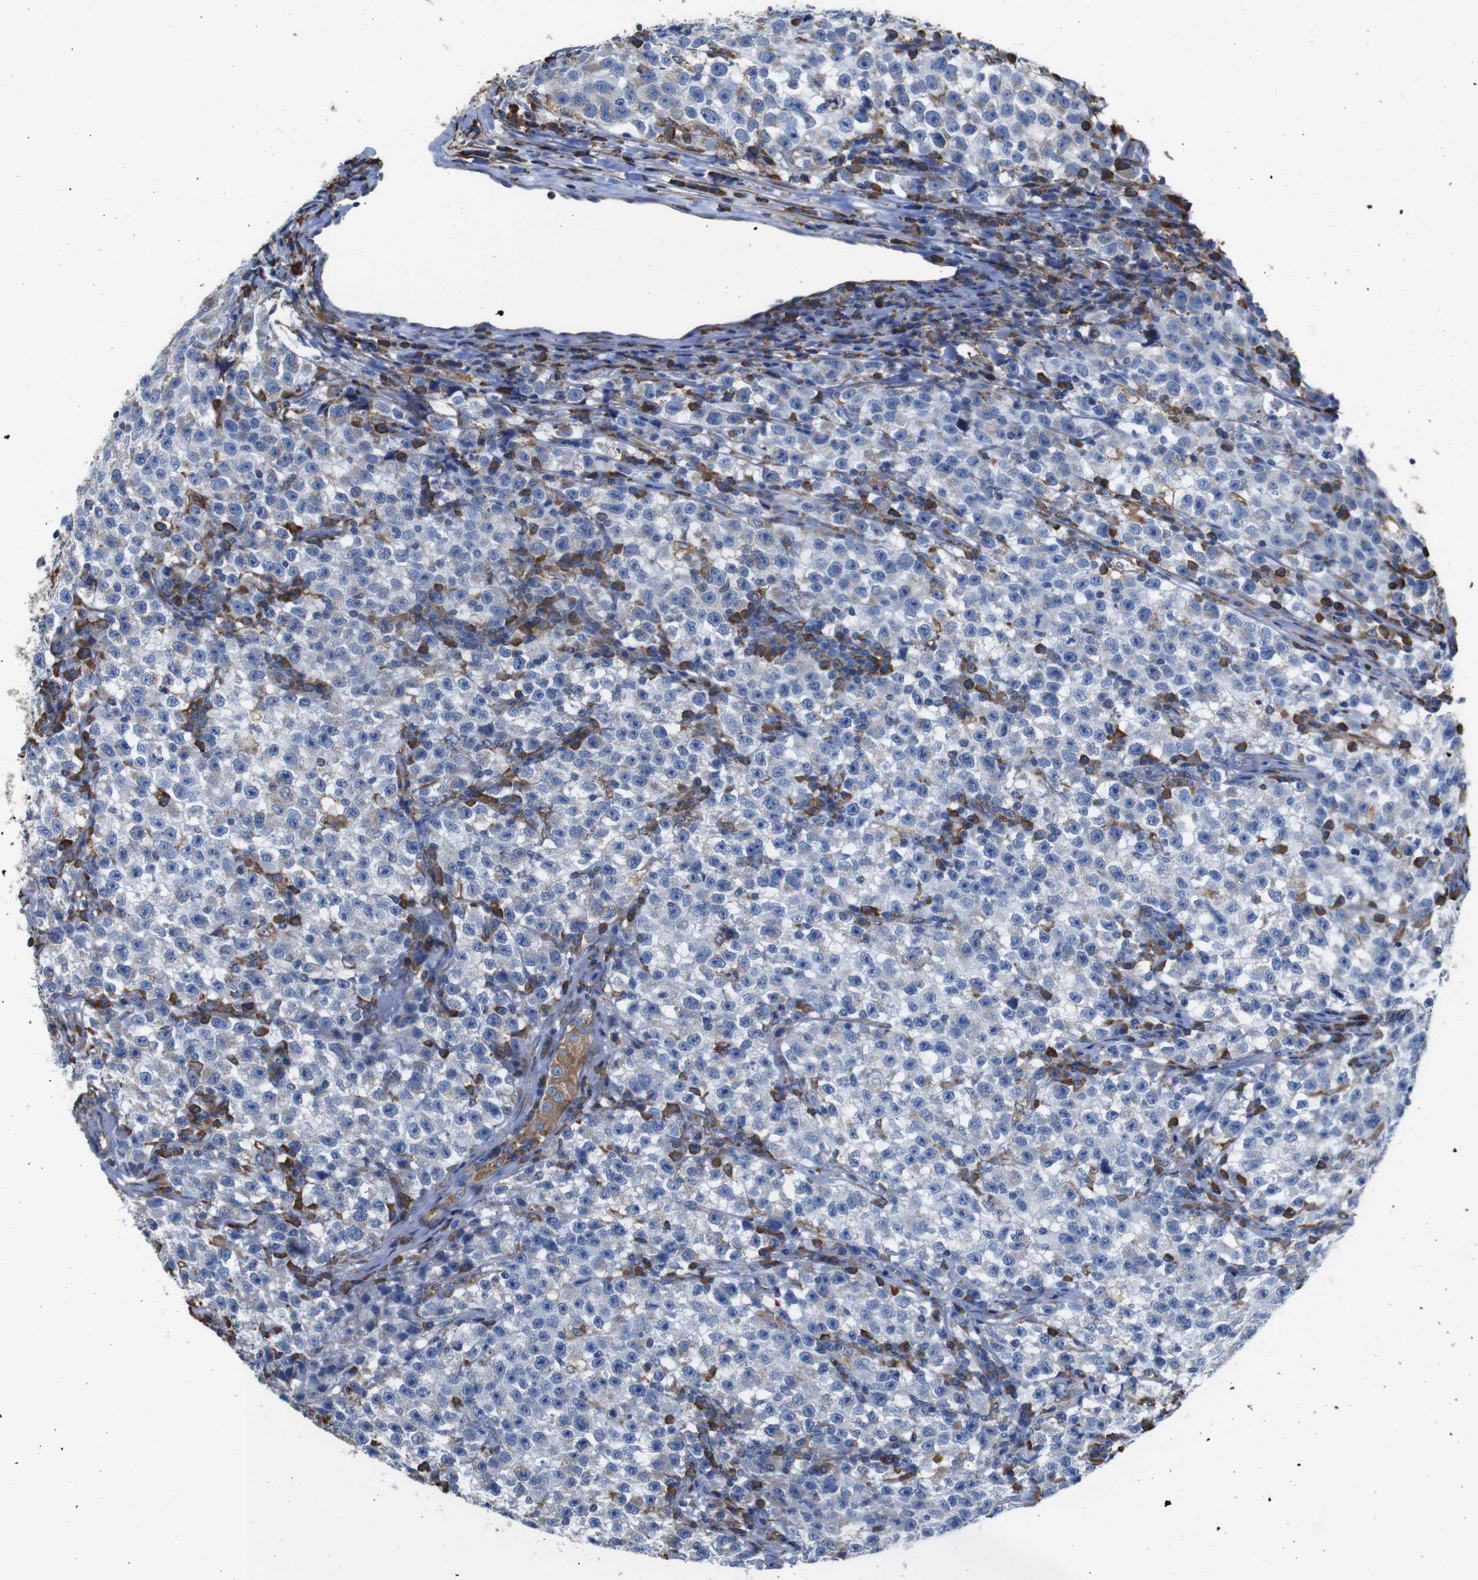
{"staining": {"intensity": "negative", "quantity": "none", "location": "none"}, "tissue": "testis cancer", "cell_type": "Tumor cells", "image_type": "cancer", "snomed": [{"axis": "morphology", "description": "Seminoma, NOS"}, {"axis": "topography", "description": "Testis"}], "caption": "Image shows no protein staining in tumor cells of testis cancer (seminoma) tissue. Nuclei are stained in blue.", "gene": "PPIB", "patient": {"sex": "male", "age": 22}}